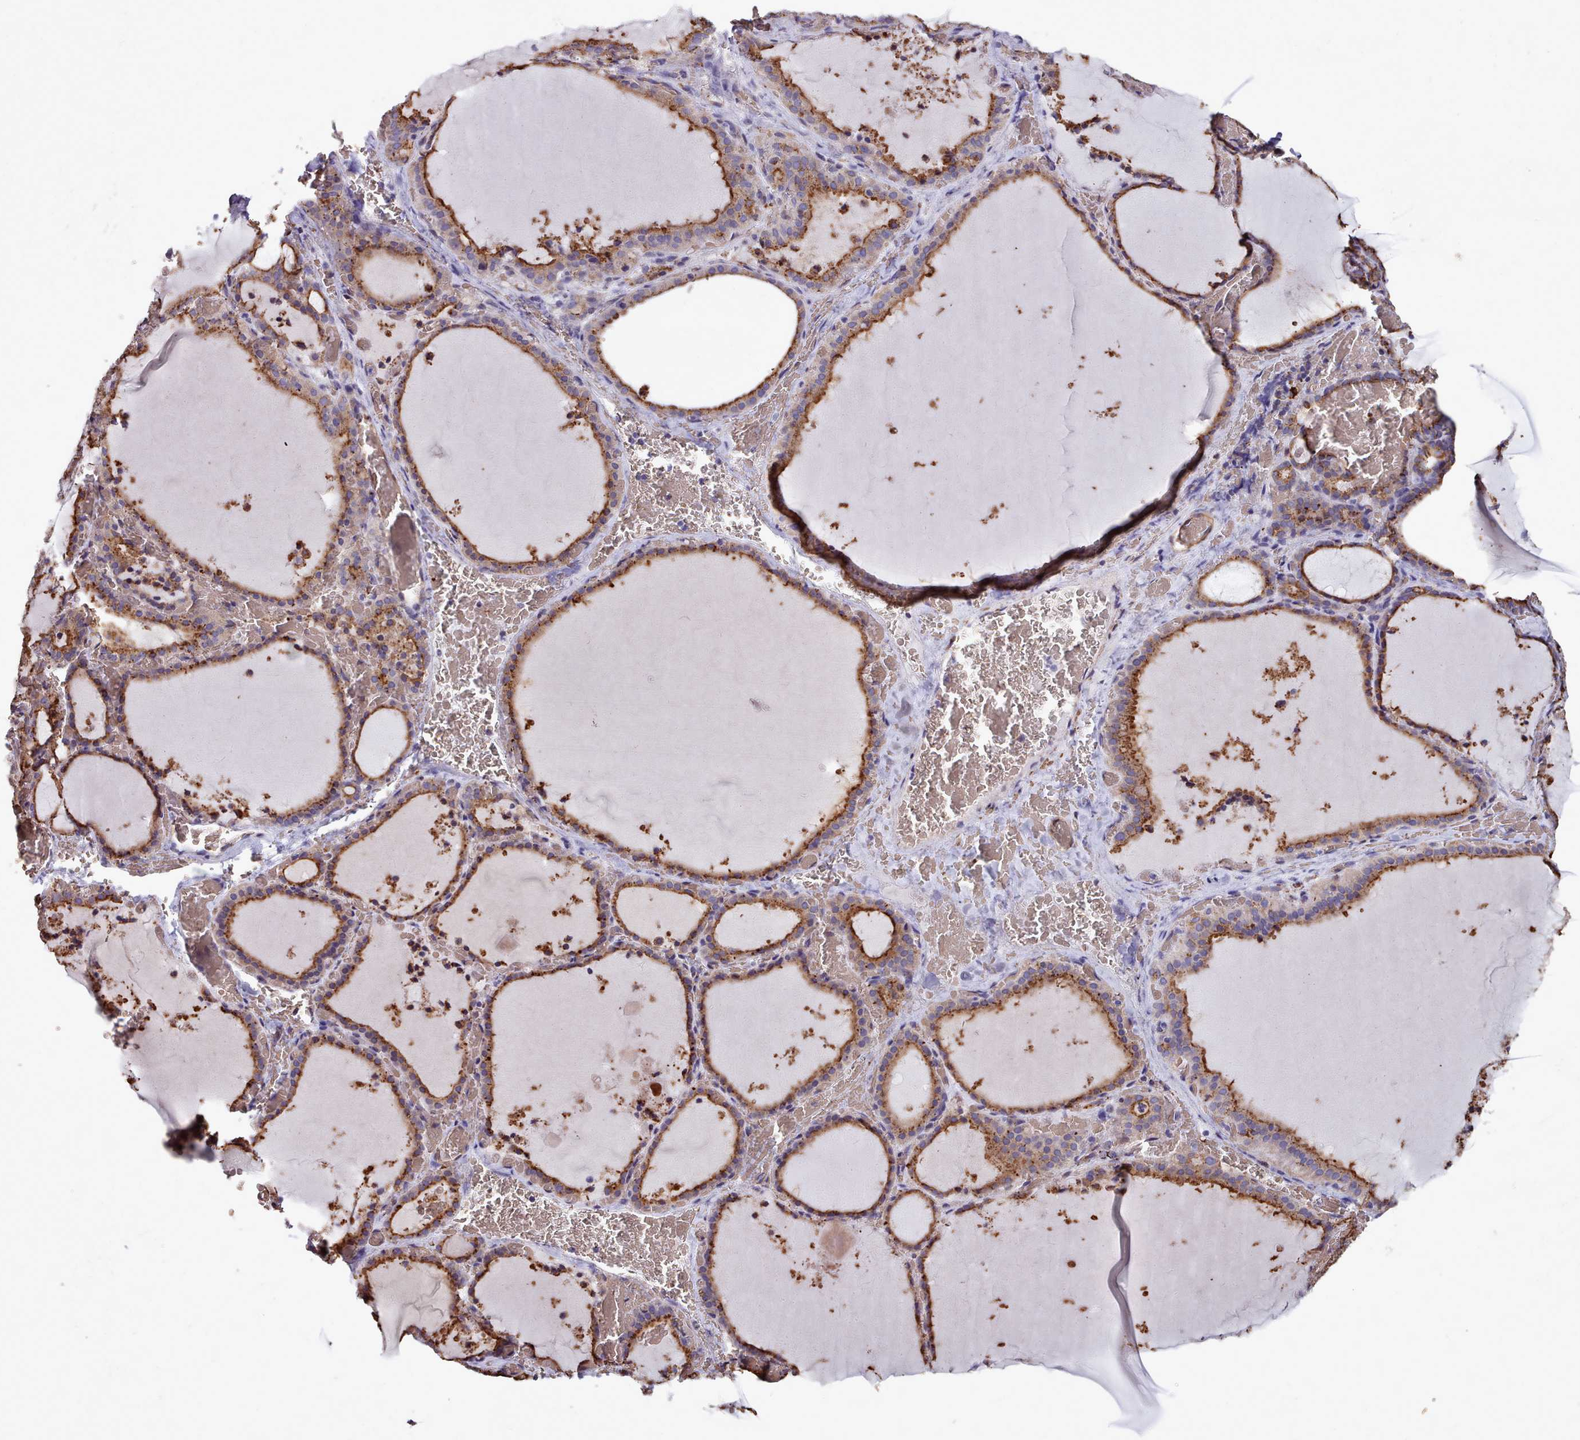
{"staining": {"intensity": "strong", "quantity": ">75%", "location": "cytoplasmic/membranous"}, "tissue": "thyroid gland", "cell_type": "Glandular cells", "image_type": "normal", "snomed": [{"axis": "morphology", "description": "Normal tissue, NOS"}, {"axis": "topography", "description": "Thyroid gland"}], "caption": "Glandular cells reveal high levels of strong cytoplasmic/membranous positivity in approximately >75% of cells in benign human thyroid gland.", "gene": "PACSIN3", "patient": {"sex": "female", "age": 39}}